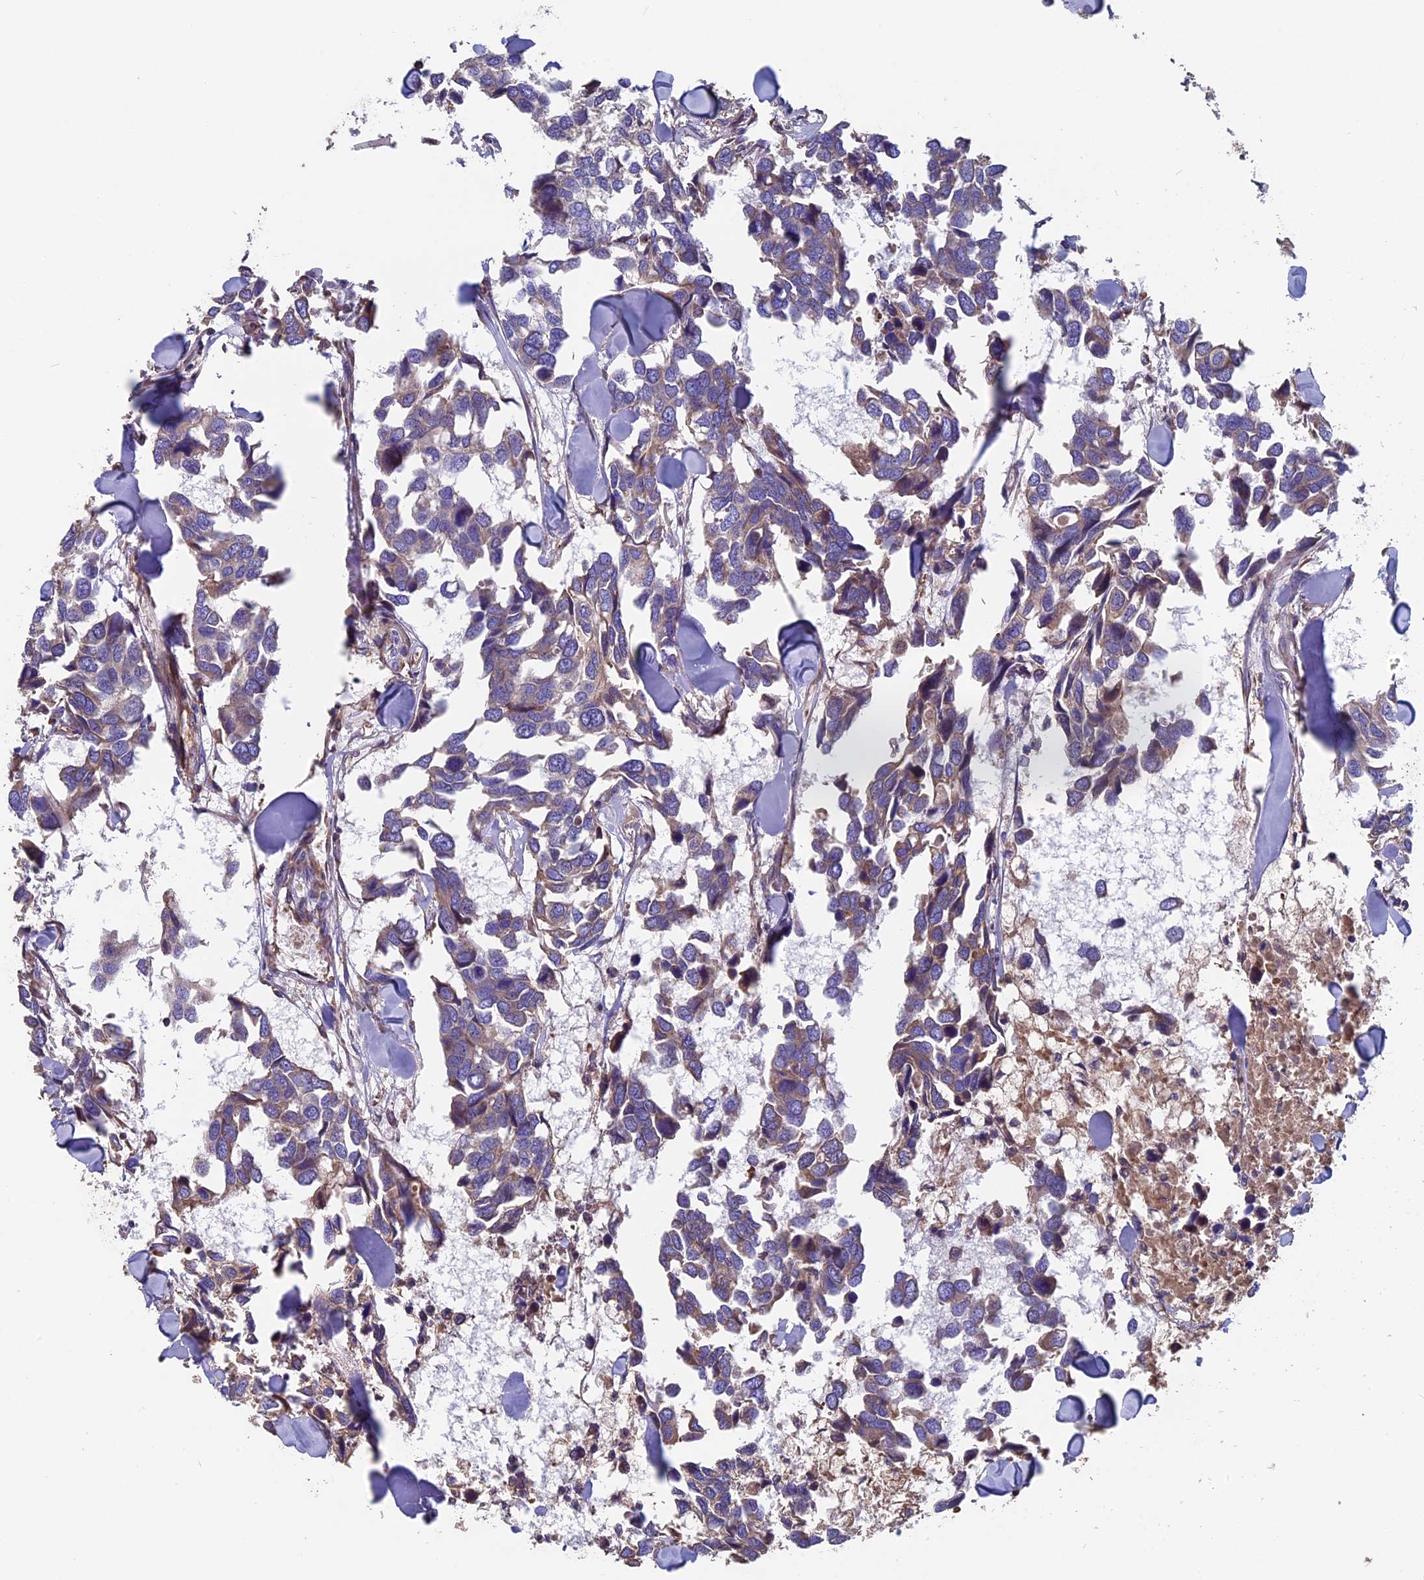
{"staining": {"intensity": "weak", "quantity": "25%-75%", "location": "cytoplasmic/membranous"}, "tissue": "breast cancer", "cell_type": "Tumor cells", "image_type": "cancer", "snomed": [{"axis": "morphology", "description": "Duct carcinoma"}, {"axis": "topography", "description": "Breast"}], "caption": "Breast cancer (infiltrating ductal carcinoma) stained for a protein displays weak cytoplasmic/membranous positivity in tumor cells. The protein is stained brown, and the nuclei are stained in blue (DAB IHC with brightfield microscopy, high magnification).", "gene": "CCDC153", "patient": {"sex": "female", "age": 83}}